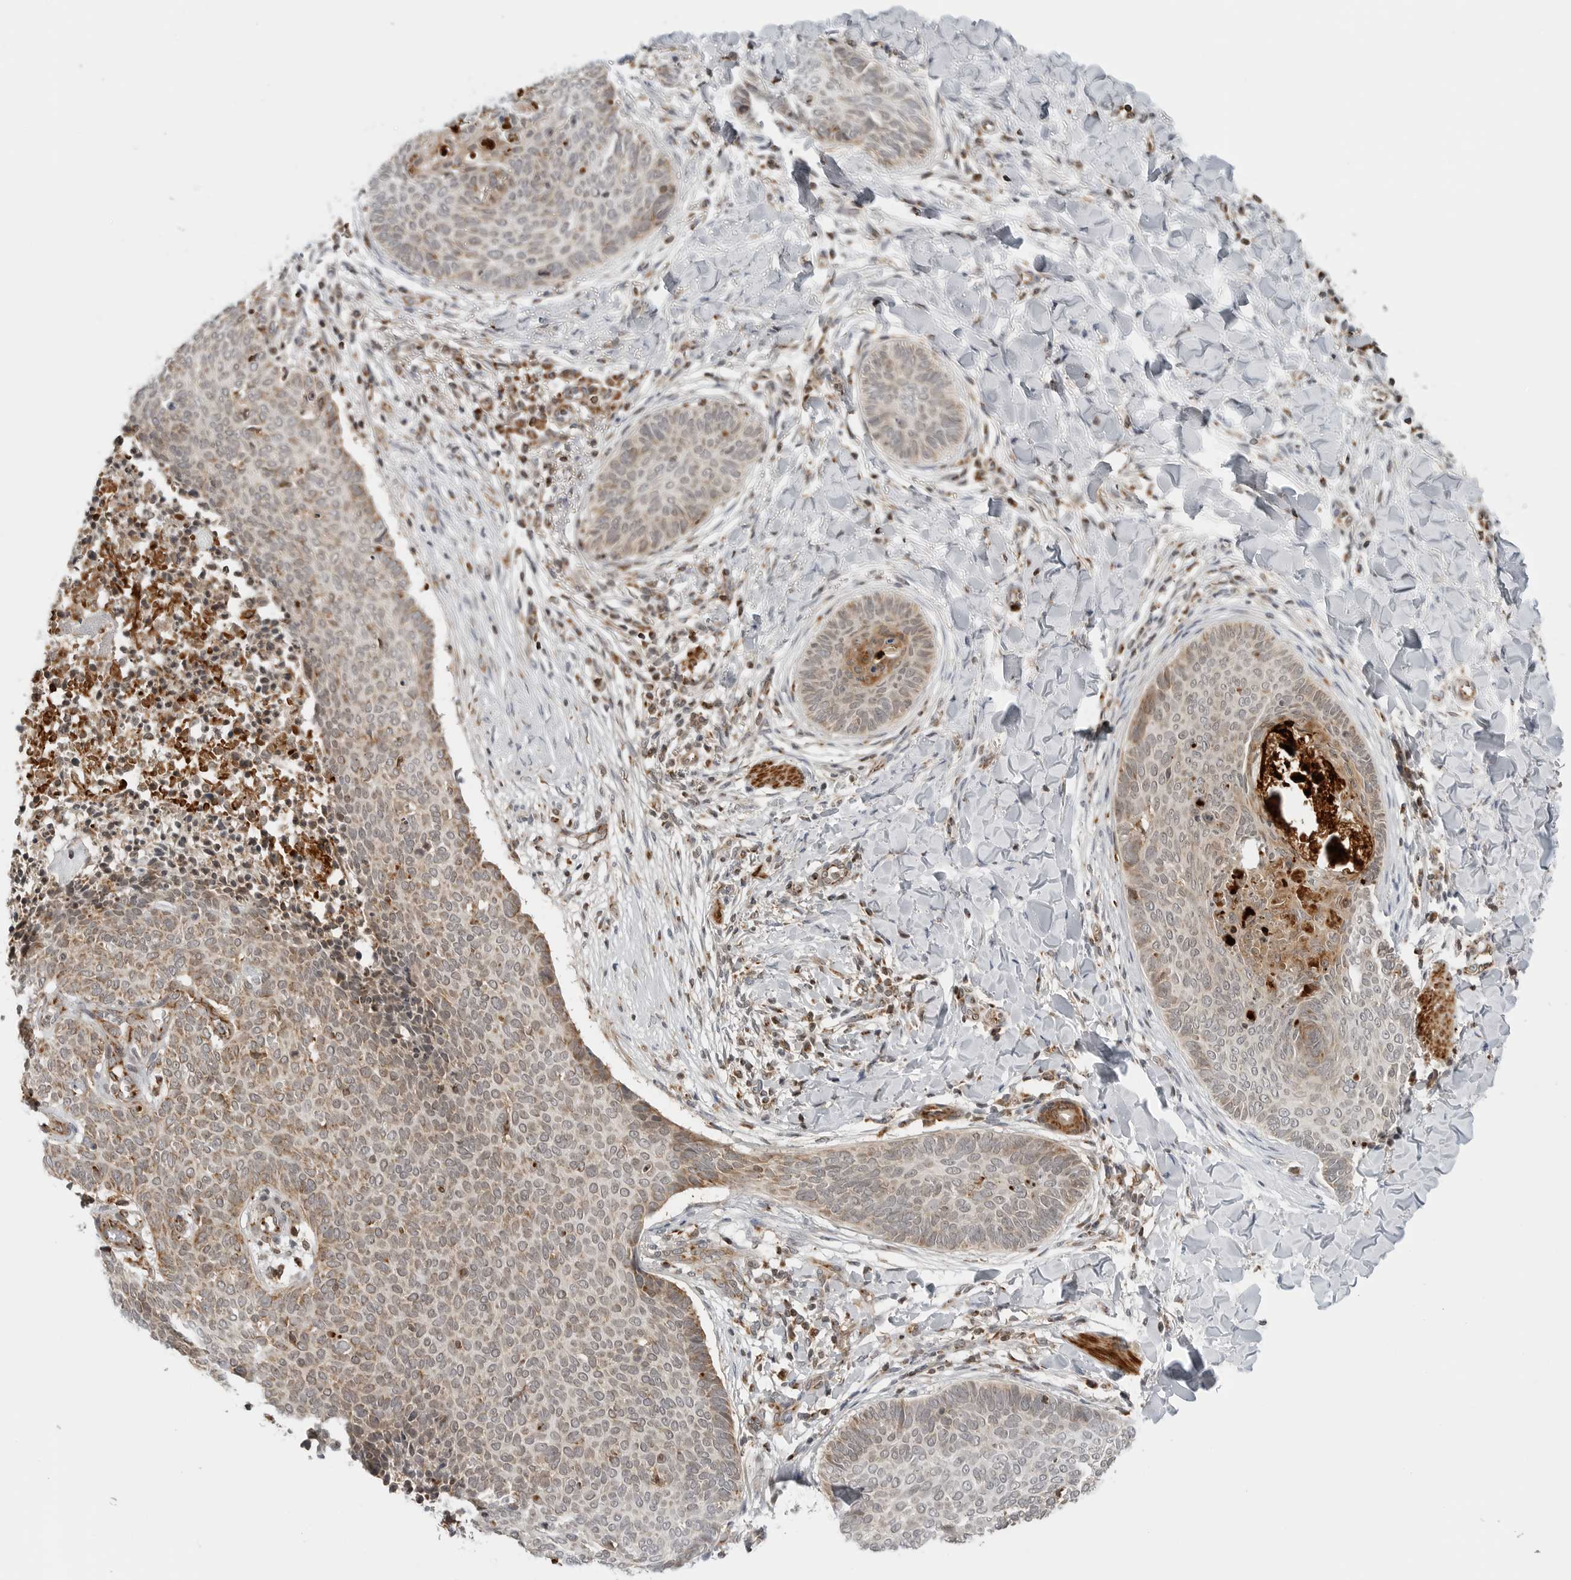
{"staining": {"intensity": "weak", "quantity": ">75%", "location": "cytoplasmic/membranous"}, "tissue": "skin cancer", "cell_type": "Tumor cells", "image_type": "cancer", "snomed": [{"axis": "morphology", "description": "Normal tissue, NOS"}, {"axis": "morphology", "description": "Basal cell carcinoma"}, {"axis": "topography", "description": "Skin"}], "caption": "Skin basal cell carcinoma stained with immunohistochemistry displays weak cytoplasmic/membranous positivity in about >75% of tumor cells.", "gene": "PEX2", "patient": {"sex": "male", "age": 50}}